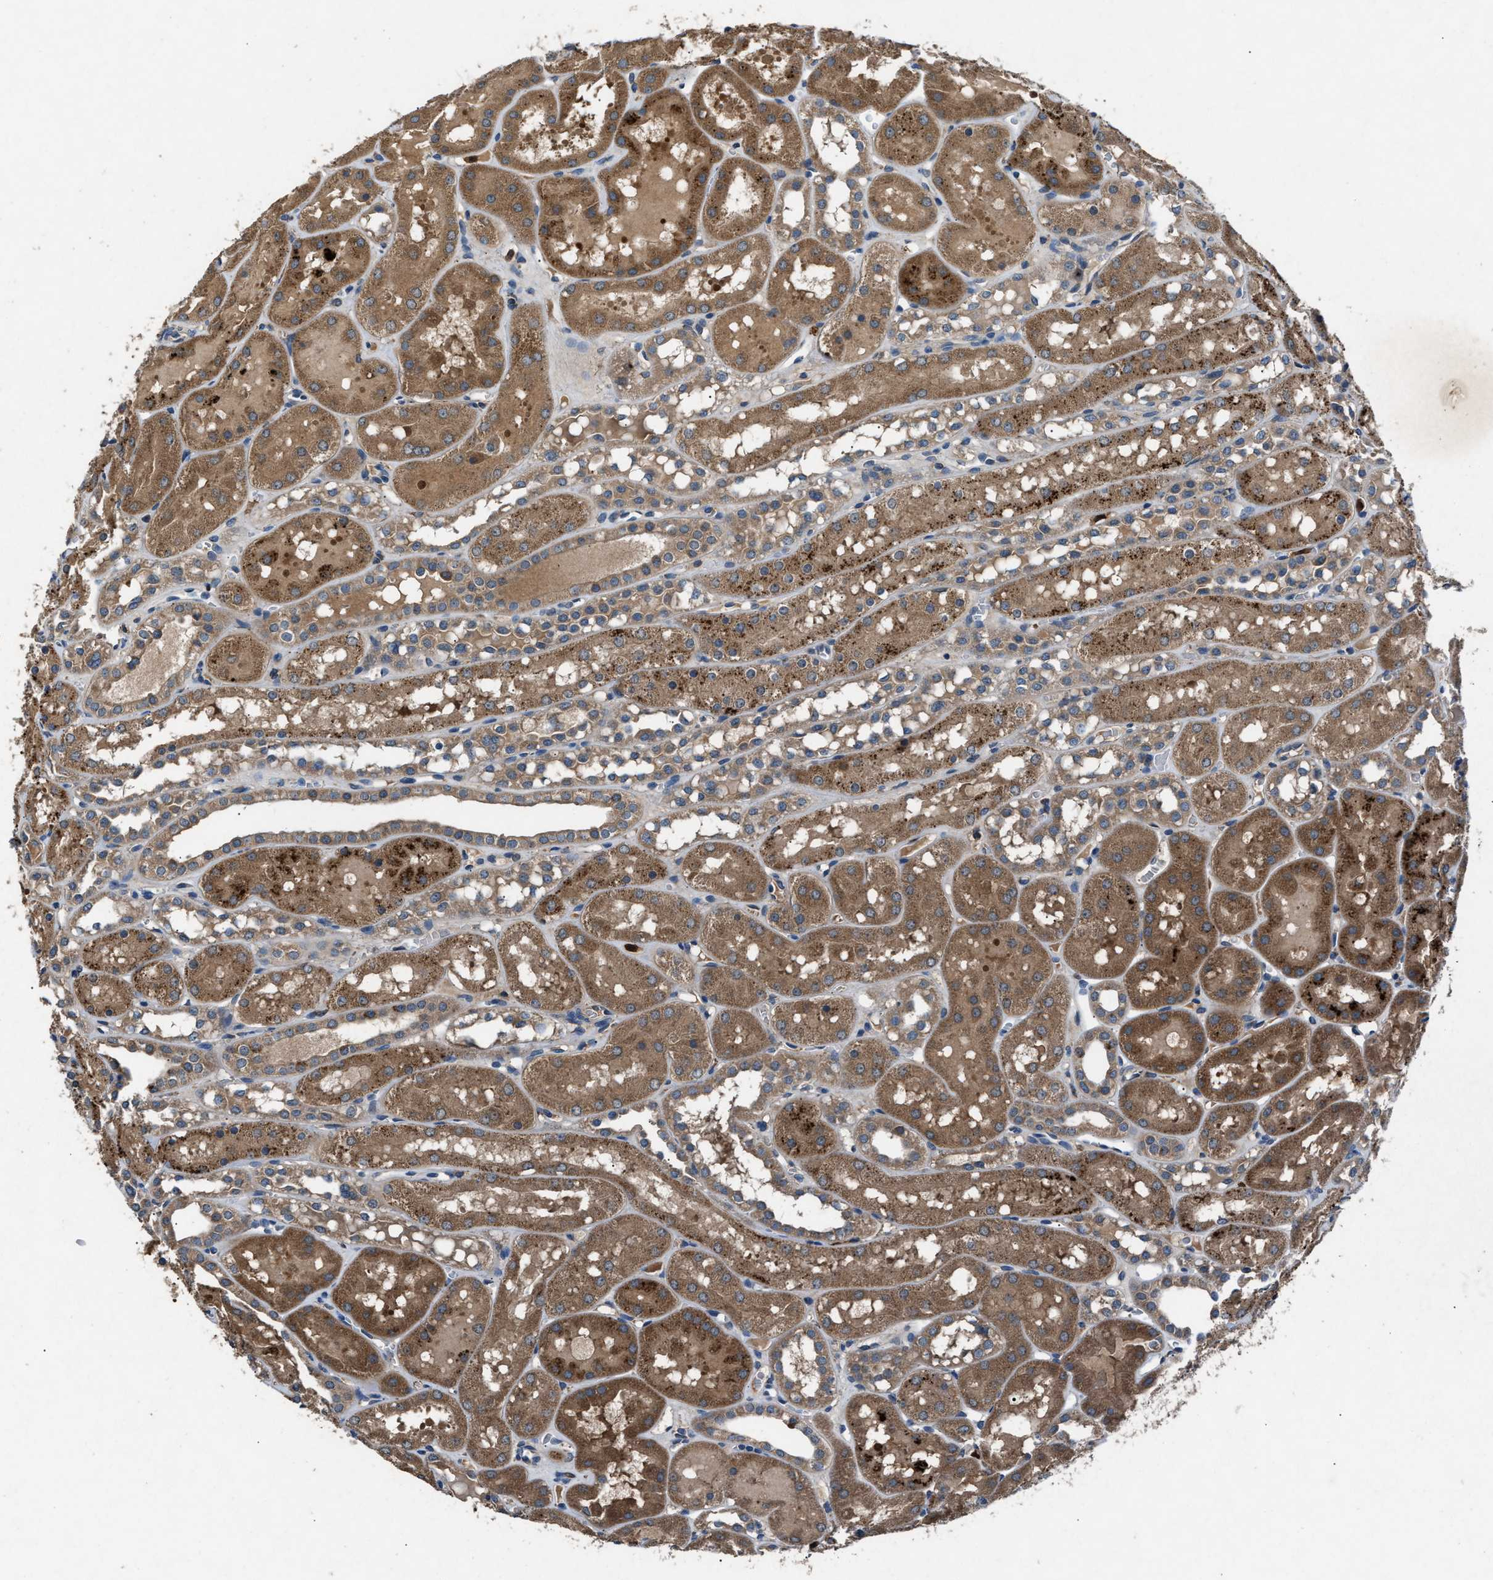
{"staining": {"intensity": "weak", "quantity": "<25%", "location": "cytoplasmic/membranous"}, "tissue": "kidney", "cell_type": "Cells in glomeruli", "image_type": "normal", "snomed": [{"axis": "morphology", "description": "Normal tissue, NOS"}, {"axis": "topography", "description": "Kidney"}, {"axis": "topography", "description": "Urinary bladder"}], "caption": "The photomicrograph demonstrates no staining of cells in glomeruli in unremarkable kidney. (DAB (3,3'-diaminobenzidine) immunohistochemistry visualized using brightfield microscopy, high magnification).", "gene": "PPID", "patient": {"sex": "male", "age": 16}}